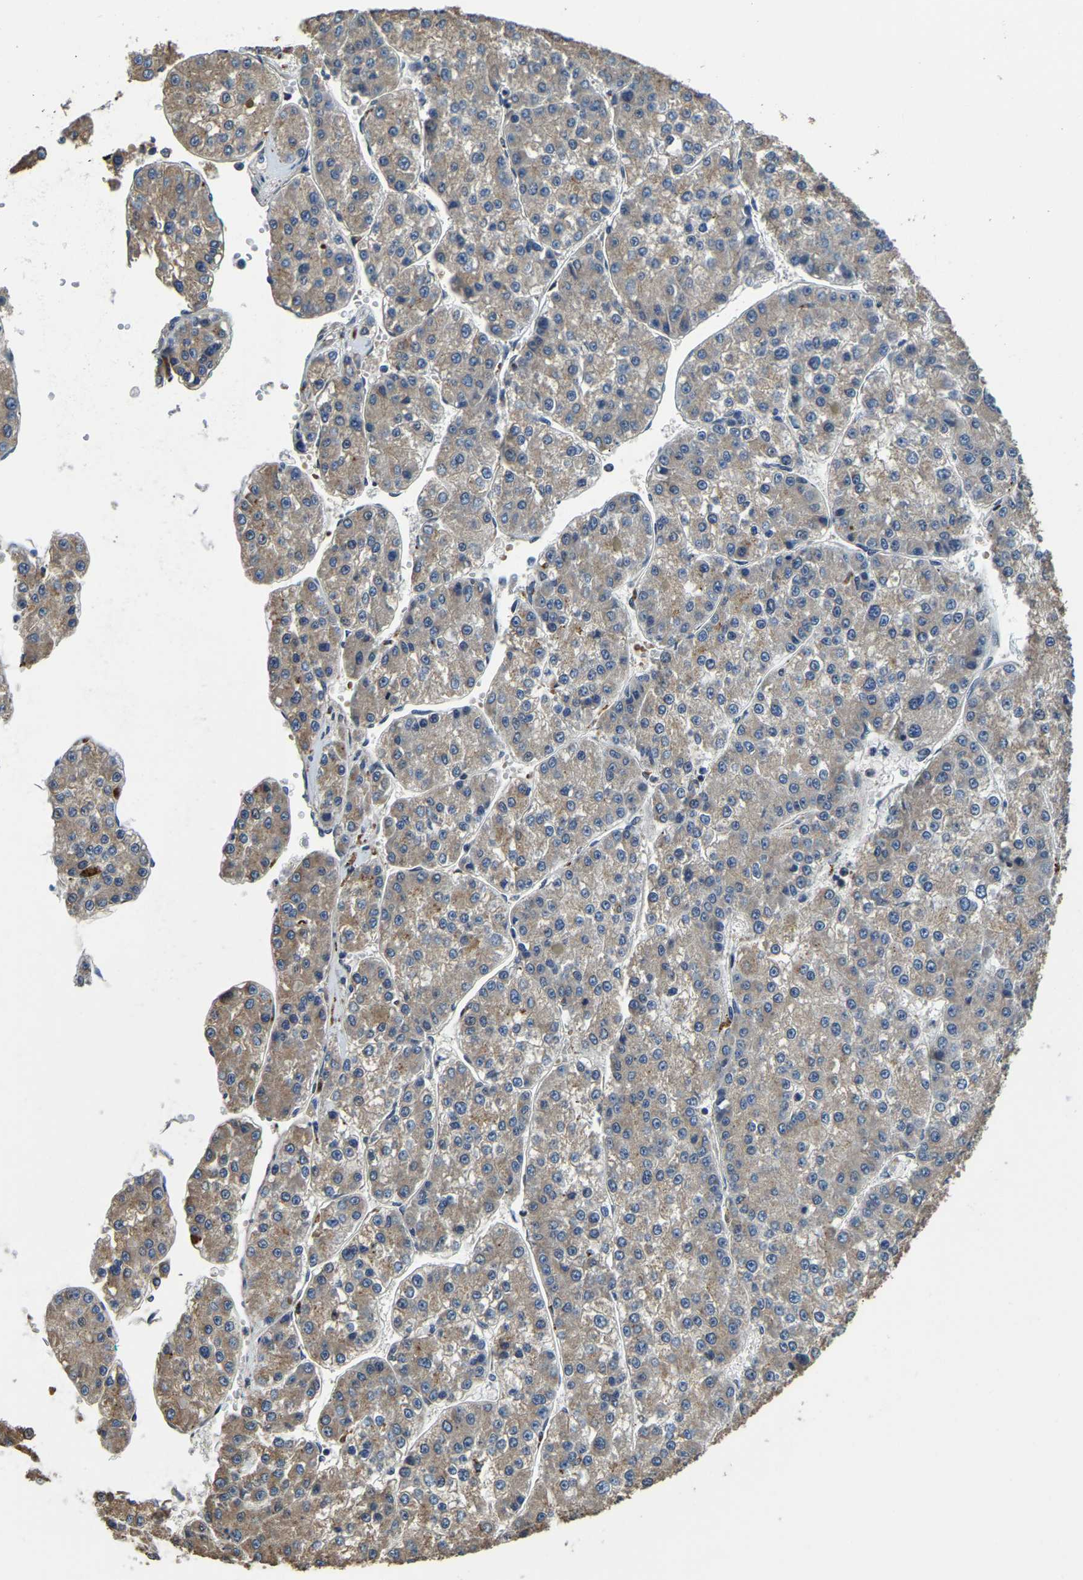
{"staining": {"intensity": "weak", "quantity": ">75%", "location": "cytoplasmic/membranous"}, "tissue": "liver cancer", "cell_type": "Tumor cells", "image_type": "cancer", "snomed": [{"axis": "morphology", "description": "Carcinoma, Hepatocellular, NOS"}, {"axis": "topography", "description": "Liver"}], "caption": "Immunohistochemistry staining of hepatocellular carcinoma (liver), which demonstrates low levels of weak cytoplasmic/membranous staining in approximately >75% of tumor cells indicating weak cytoplasmic/membranous protein positivity. The staining was performed using DAB (3,3'-diaminobenzidine) (brown) for protein detection and nuclei were counterstained in hematoxylin (blue).", "gene": "DFFA", "patient": {"sex": "female", "age": 73}}